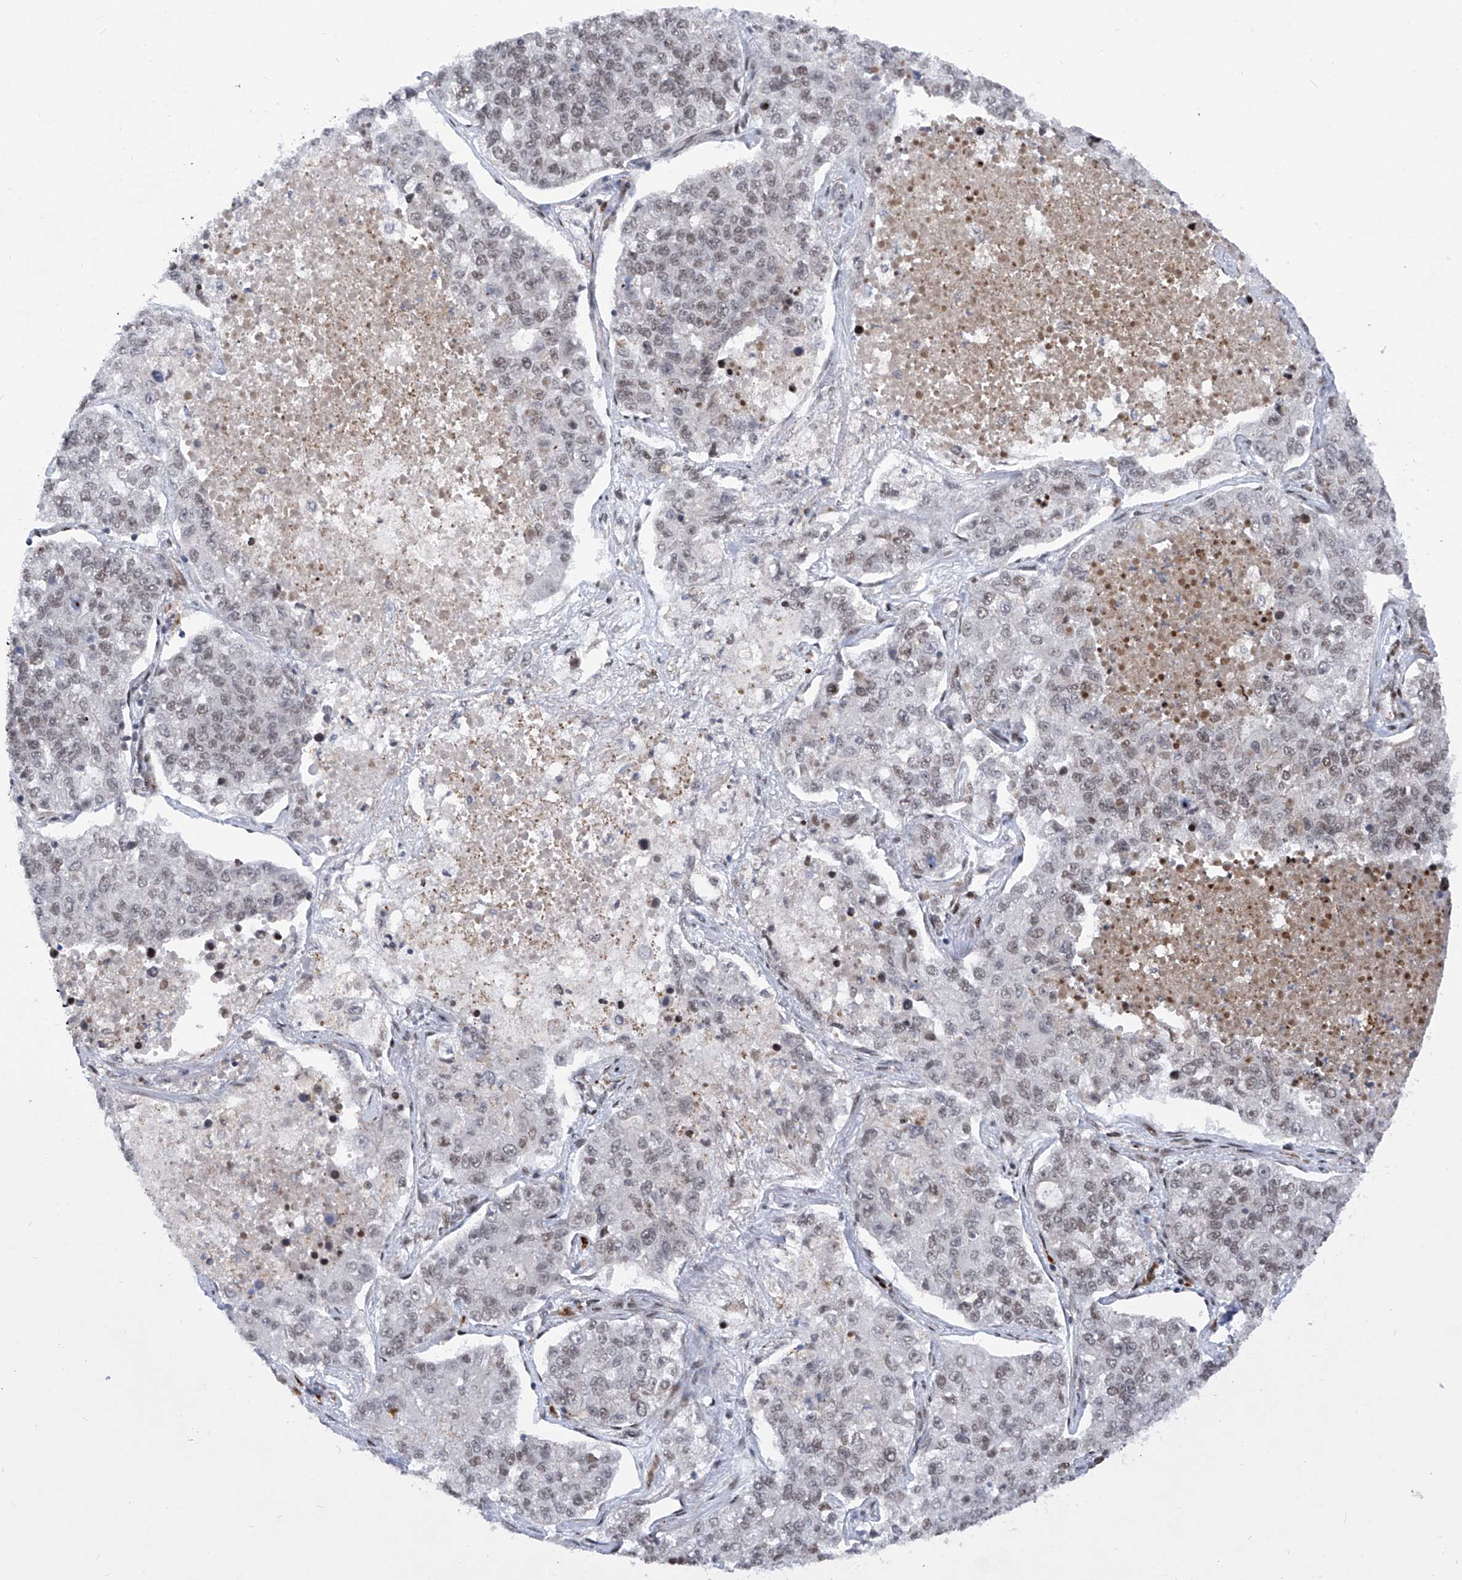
{"staining": {"intensity": "weak", "quantity": ">75%", "location": "nuclear"}, "tissue": "lung cancer", "cell_type": "Tumor cells", "image_type": "cancer", "snomed": [{"axis": "morphology", "description": "Adenocarcinoma, NOS"}, {"axis": "topography", "description": "Lung"}], "caption": "There is low levels of weak nuclear positivity in tumor cells of lung adenocarcinoma, as demonstrated by immunohistochemical staining (brown color).", "gene": "CEP290", "patient": {"sex": "male", "age": 49}}